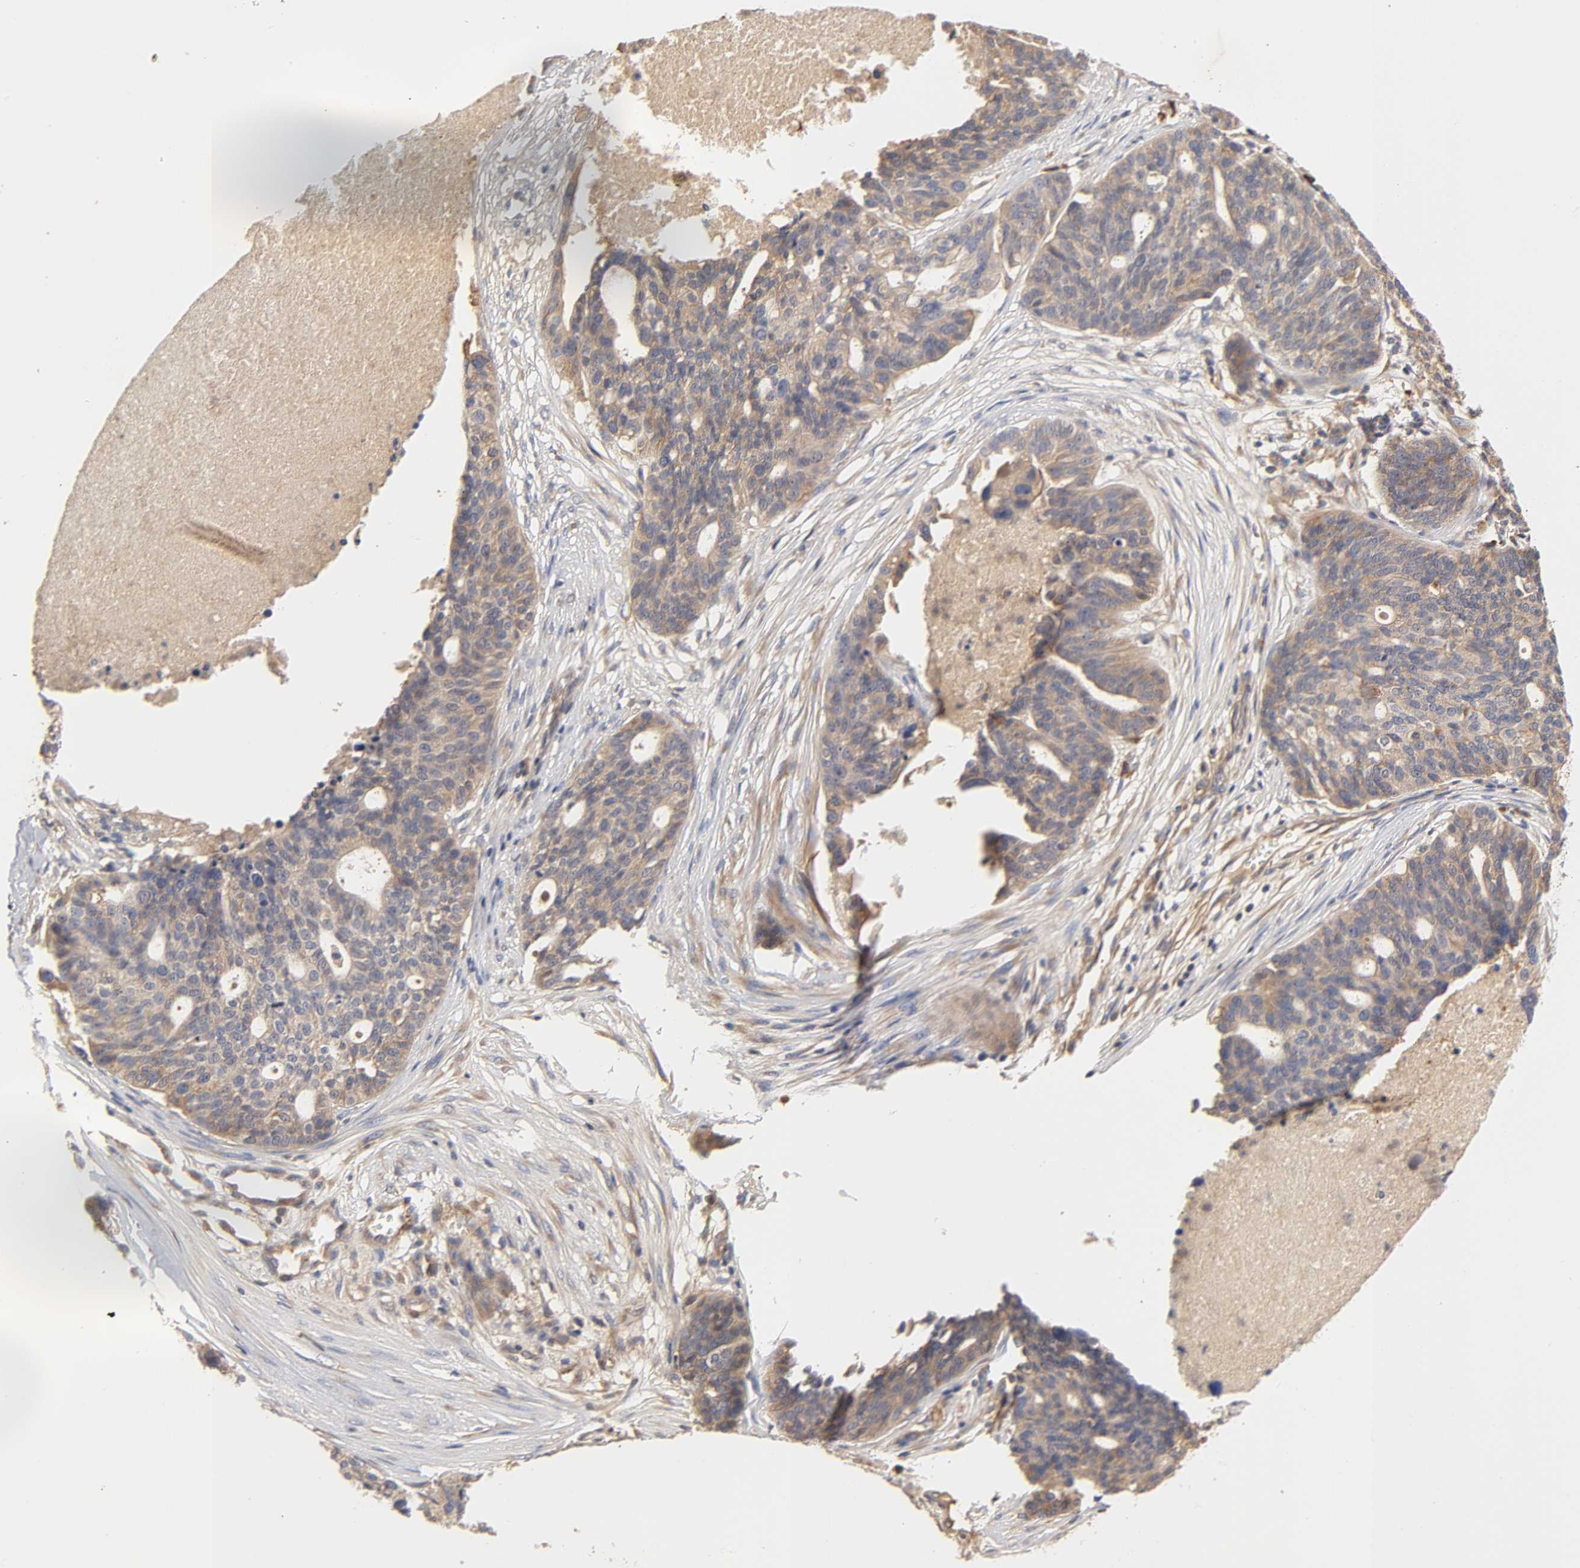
{"staining": {"intensity": "moderate", "quantity": ">75%", "location": "cytoplasmic/membranous"}, "tissue": "ovarian cancer", "cell_type": "Tumor cells", "image_type": "cancer", "snomed": [{"axis": "morphology", "description": "Cystadenocarcinoma, serous, NOS"}, {"axis": "topography", "description": "Ovary"}], "caption": "A brown stain labels moderate cytoplasmic/membranous staining of a protein in human serous cystadenocarcinoma (ovarian) tumor cells.", "gene": "RPS29", "patient": {"sex": "female", "age": 59}}